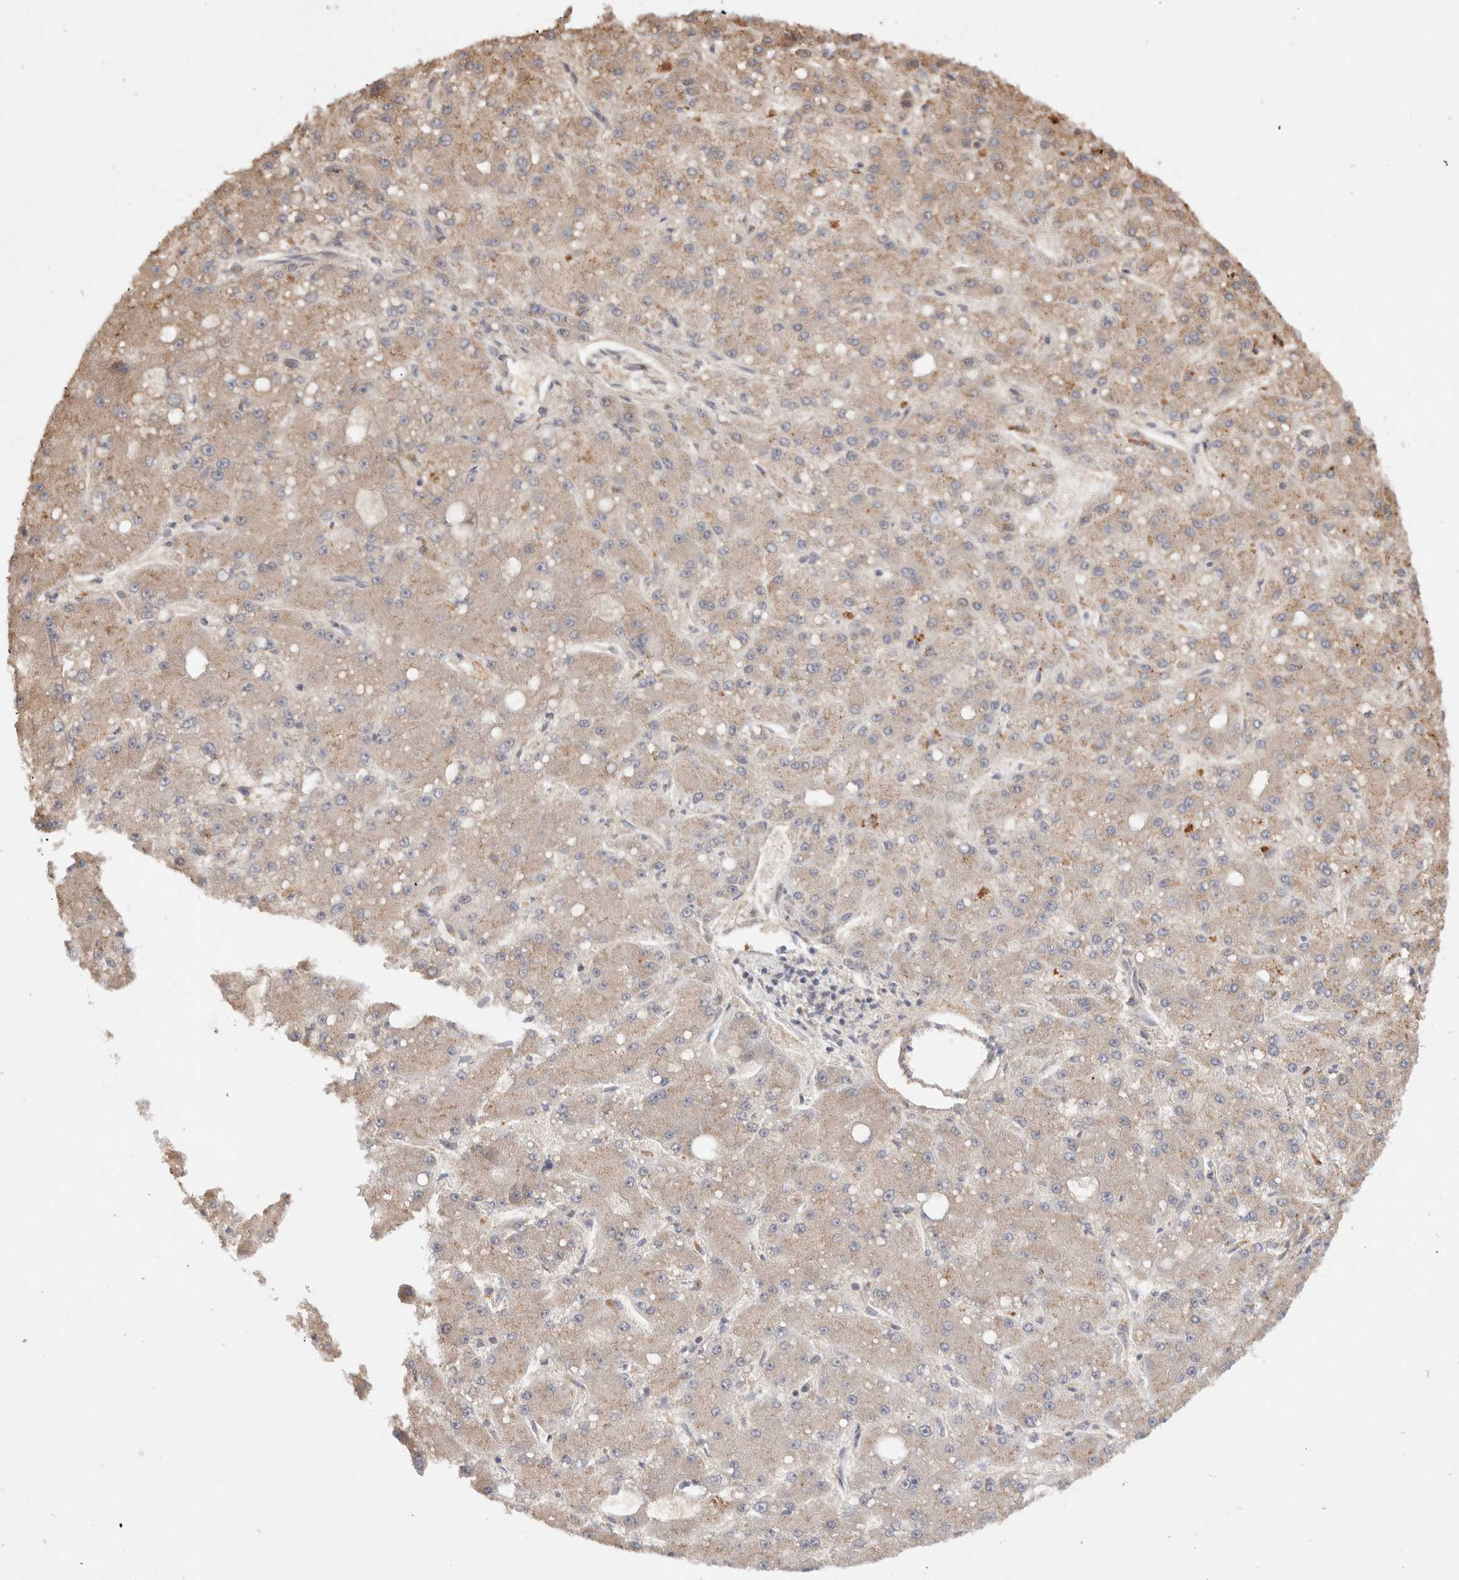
{"staining": {"intensity": "weak", "quantity": ">75%", "location": "cytoplasmic/membranous"}, "tissue": "liver cancer", "cell_type": "Tumor cells", "image_type": "cancer", "snomed": [{"axis": "morphology", "description": "Carcinoma, Hepatocellular, NOS"}, {"axis": "topography", "description": "Liver"}], "caption": "Liver cancer stained with a protein marker demonstrates weak staining in tumor cells.", "gene": "KLHL20", "patient": {"sex": "male", "age": 67}}